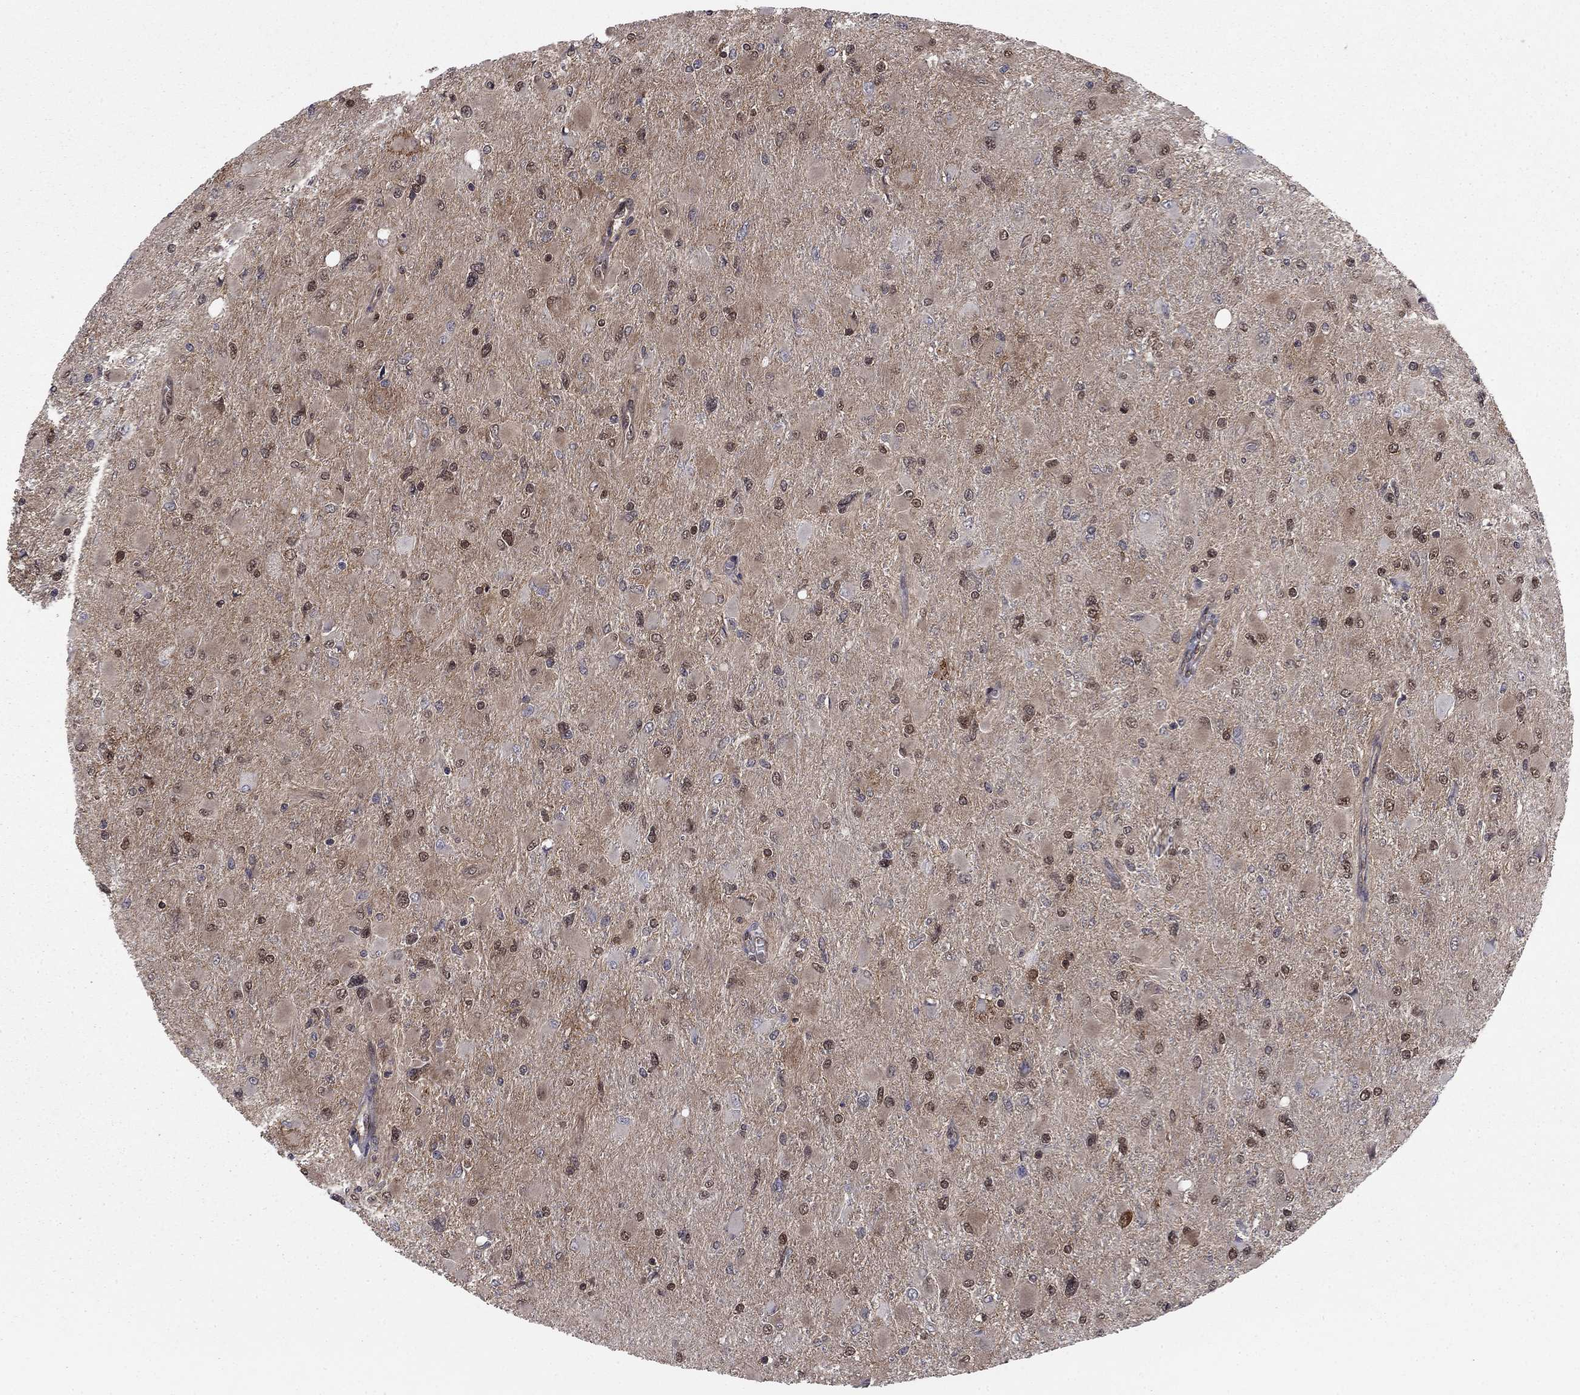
{"staining": {"intensity": "moderate", "quantity": "<25%", "location": "nuclear"}, "tissue": "glioma", "cell_type": "Tumor cells", "image_type": "cancer", "snomed": [{"axis": "morphology", "description": "Glioma, malignant, High grade"}, {"axis": "topography", "description": "Cerebral cortex"}], "caption": "Immunohistochemistry micrograph of malignant high-grade glioma stained for a protein (brown), which exhibits low levels of moderate nuclear expression in approximately <25% of tumor cells.", "gene": "FKBP4", "patient": {"sex": "female", "age": 36}}